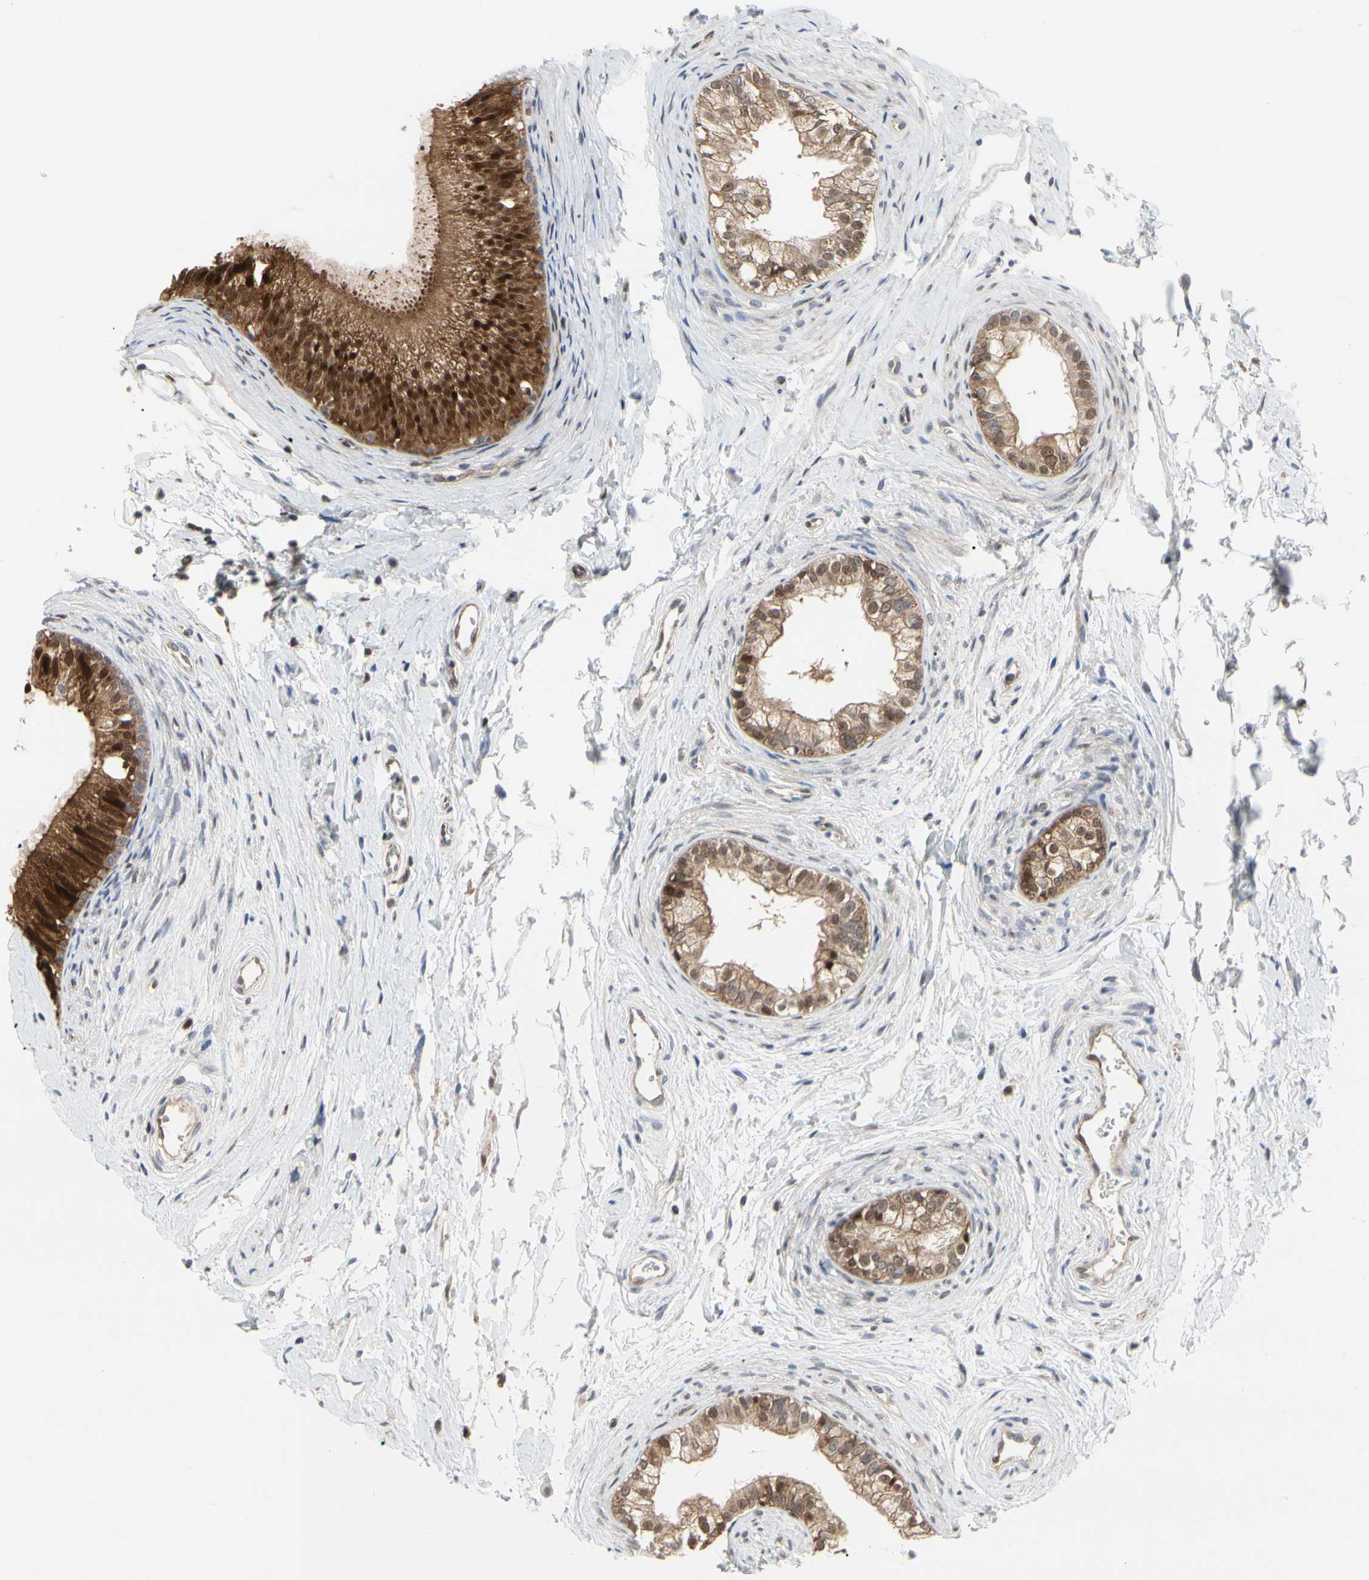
{"staining": {"intensity": "moderate", "quantity": ">75%", "location": "cytoplasmic/membranous"}, "tissue": "epididymis", "cell_type": "Glandular cells", "image_type": "normal", "snomed": [{"axis": "morphology", "description": "Normal tissue, NOS"}, {"axis": "topography", "description": "Epididymis"}], "caption": "This is a histology image of IHC staining of normal epididymis, which shows moderate positivity in the cytoplasmic/membranous of glandular cells.", "gene": "CDK5", "patient": {"sex": "male", "age": 56}}